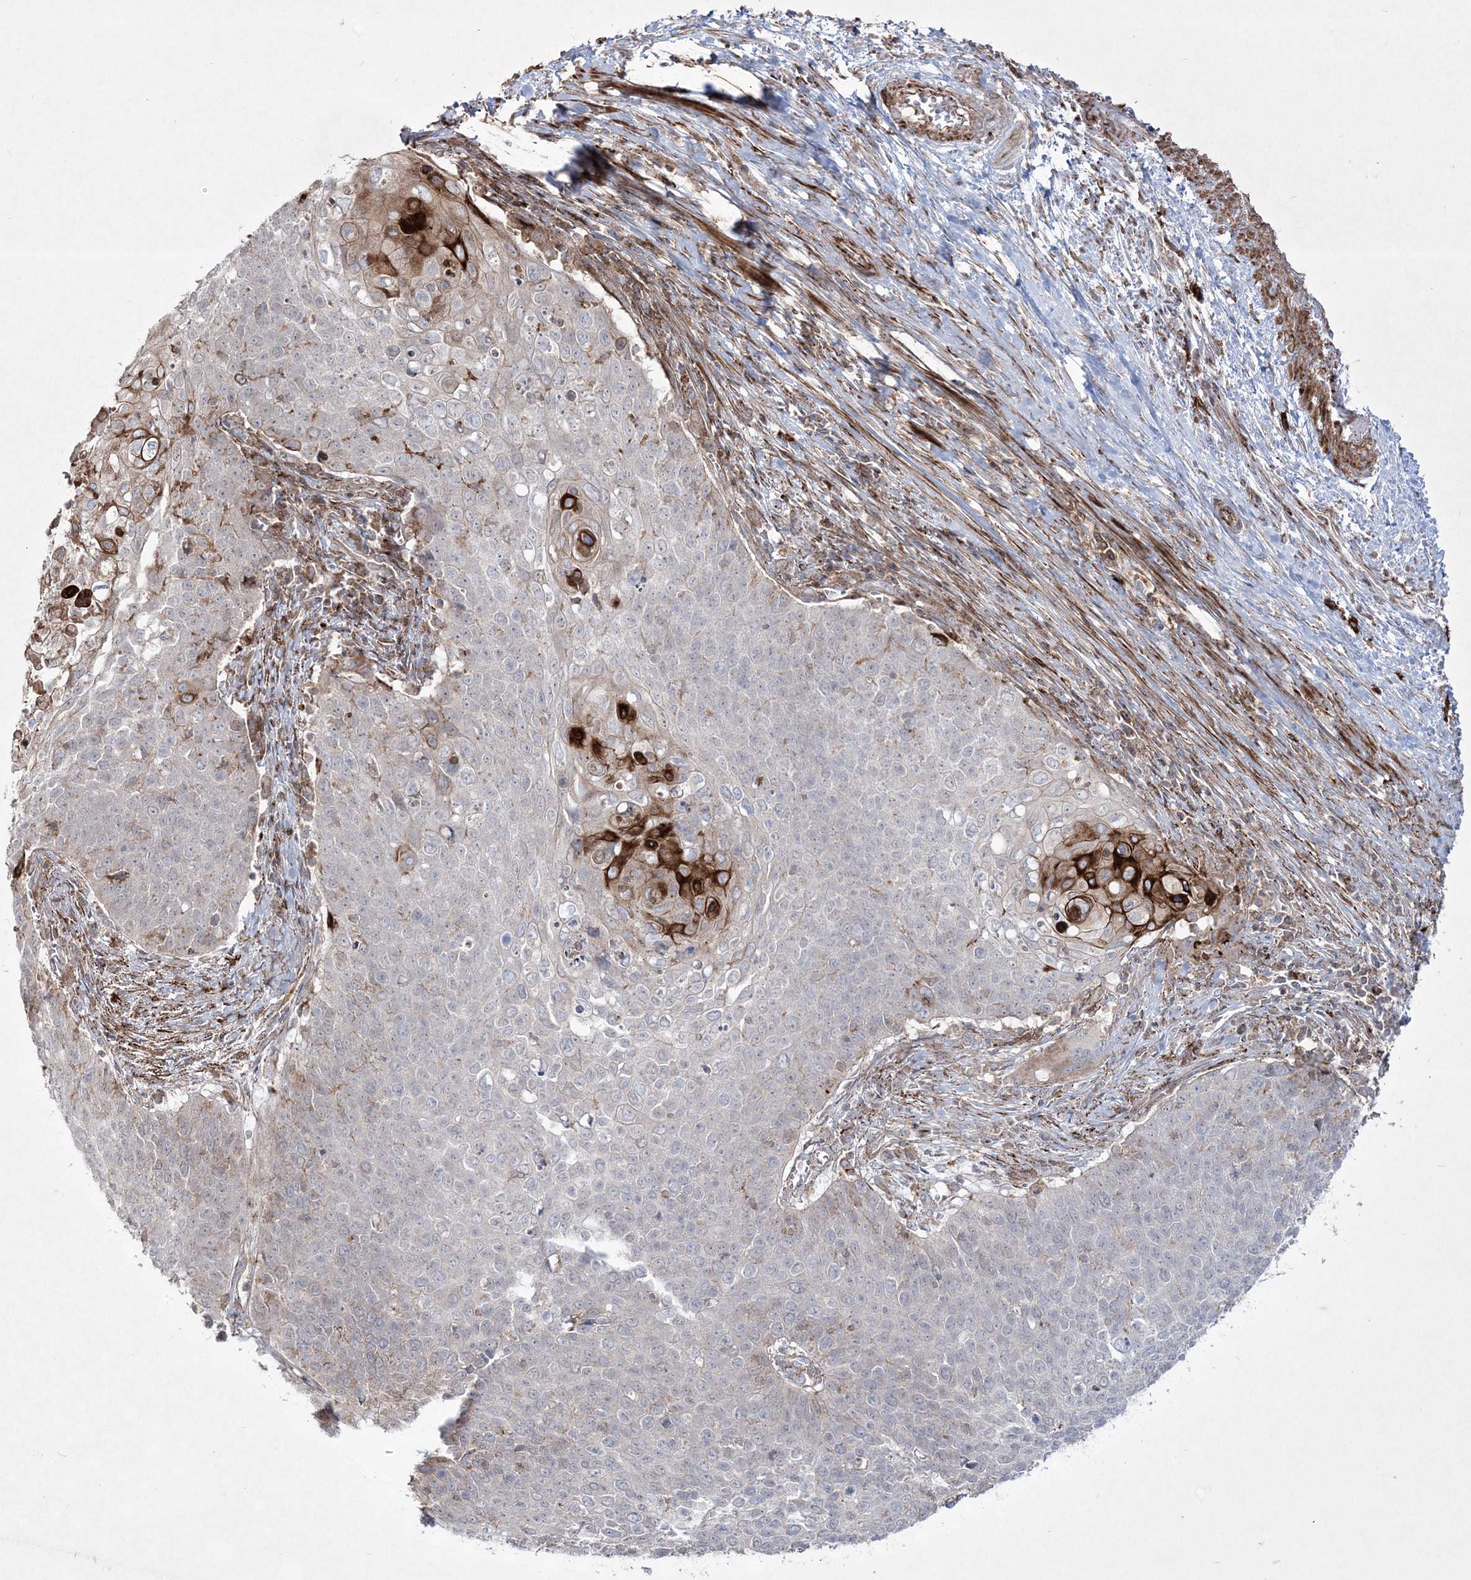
{"staining": {"intensity": "negative", "quantity": "none", "location": "none"}, "tissue": "cervical cancer", "cell_type": "Tumor cells", "image_type": "cancer", "snomed": [{"axis": "morphology", "description": "Squamous cell carcinoma, NOS"}, {"axis": "topography", "description": "Cervix"}], "caption": "Tumor cells show no significant positivity in cervical cancer.", "gene": "RICTOR", "patient": {"sex": "female", "age": 39}}